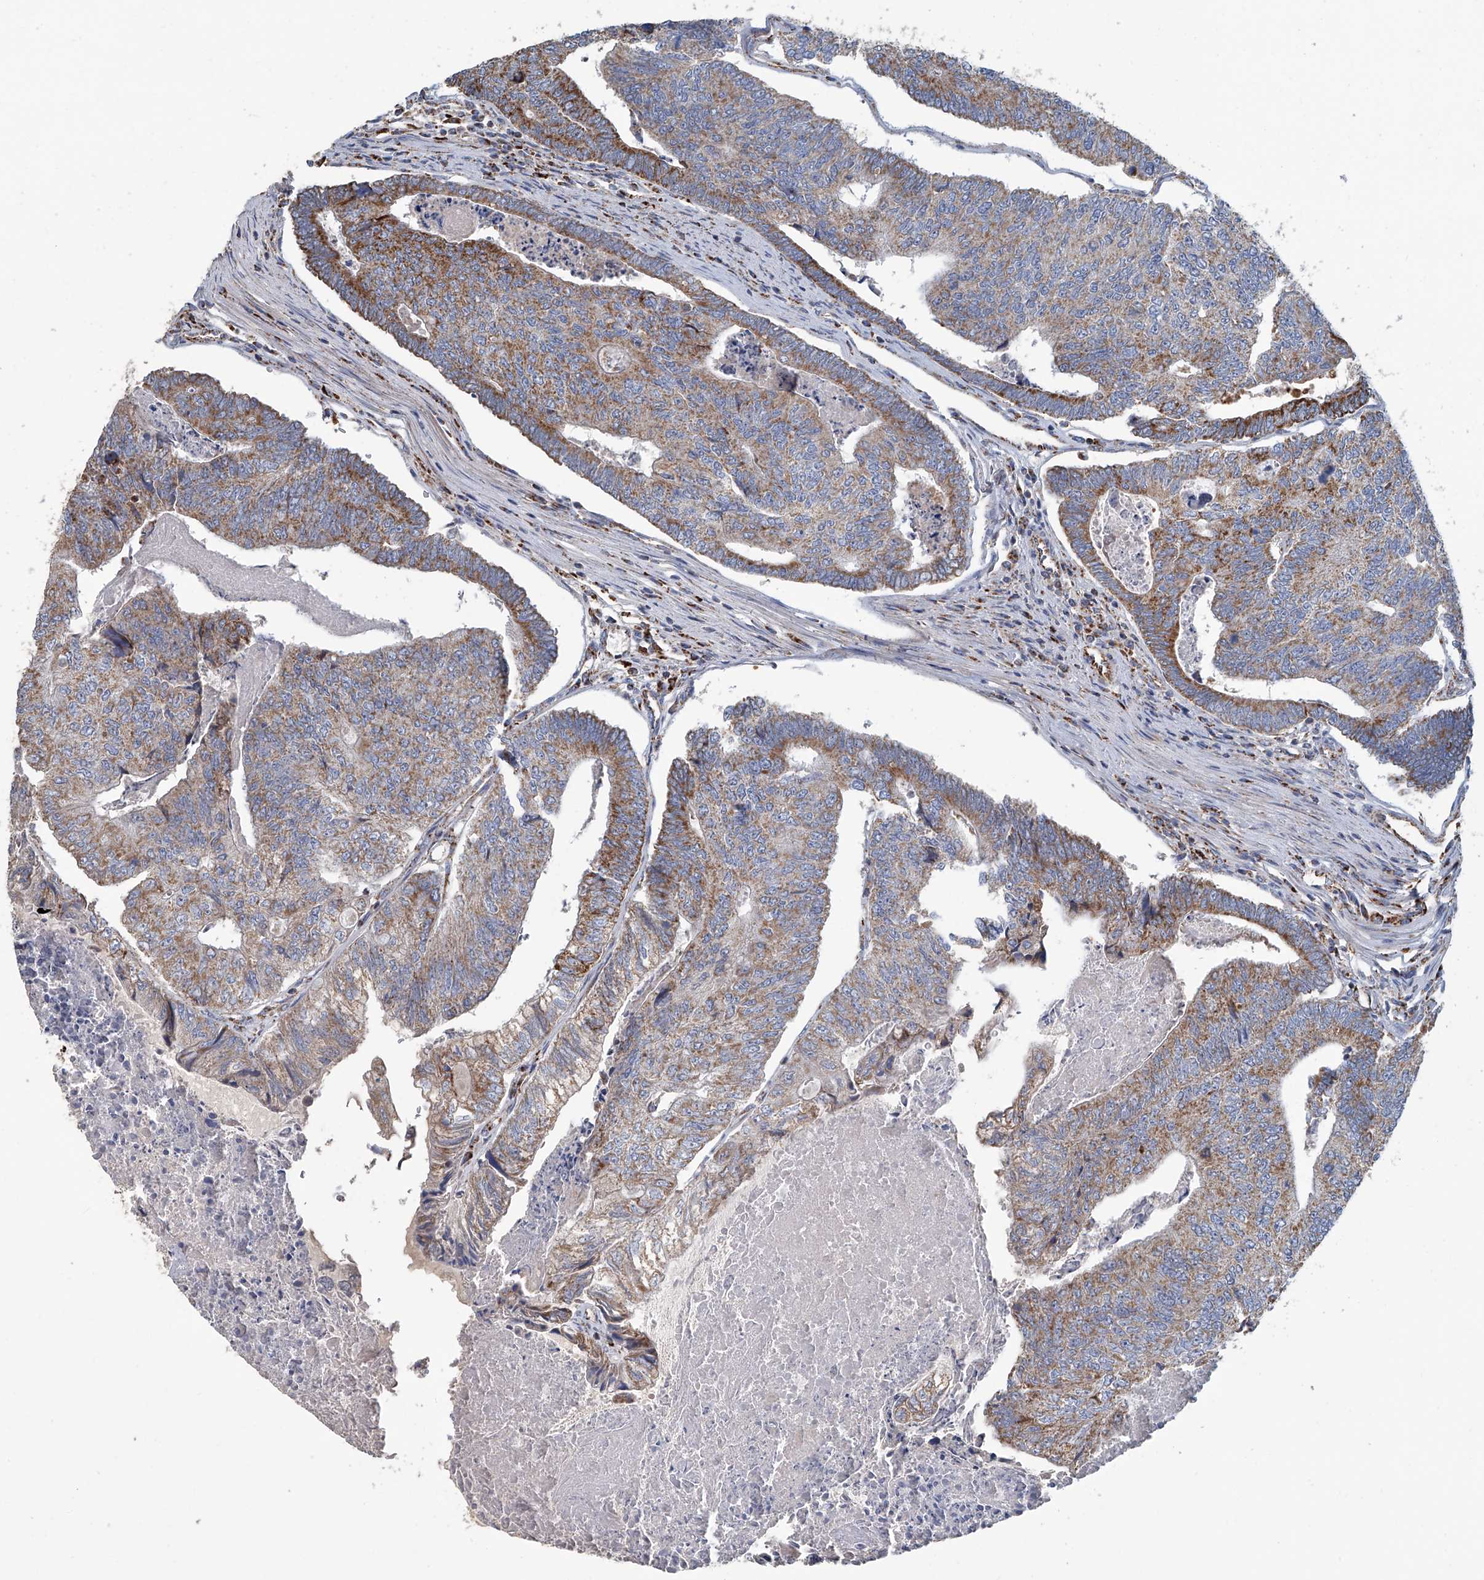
{"staining": {"intensity": "moderate", "quantity": "25%-75%", "location": "cytoplasmic/membranous"}, "tissue": "colorectal cancer", "cell_type": "Tumor cells", "image_type": "cancer", "snomed": [{"axis": "morphology", "description": "Adenocarcinoma, NOS"}, {"axis": "topography", "description": "Colon"}], "caption": "There is medium levels of moderate cytoplasmic/membranous positivity in tumor cells of colorectal cancer (adenocarcinoma), as demonstrated by immunohistochemical staining (brown color).", "gene": "MCL1", "patient": {"sex": "female", "age": 67}}